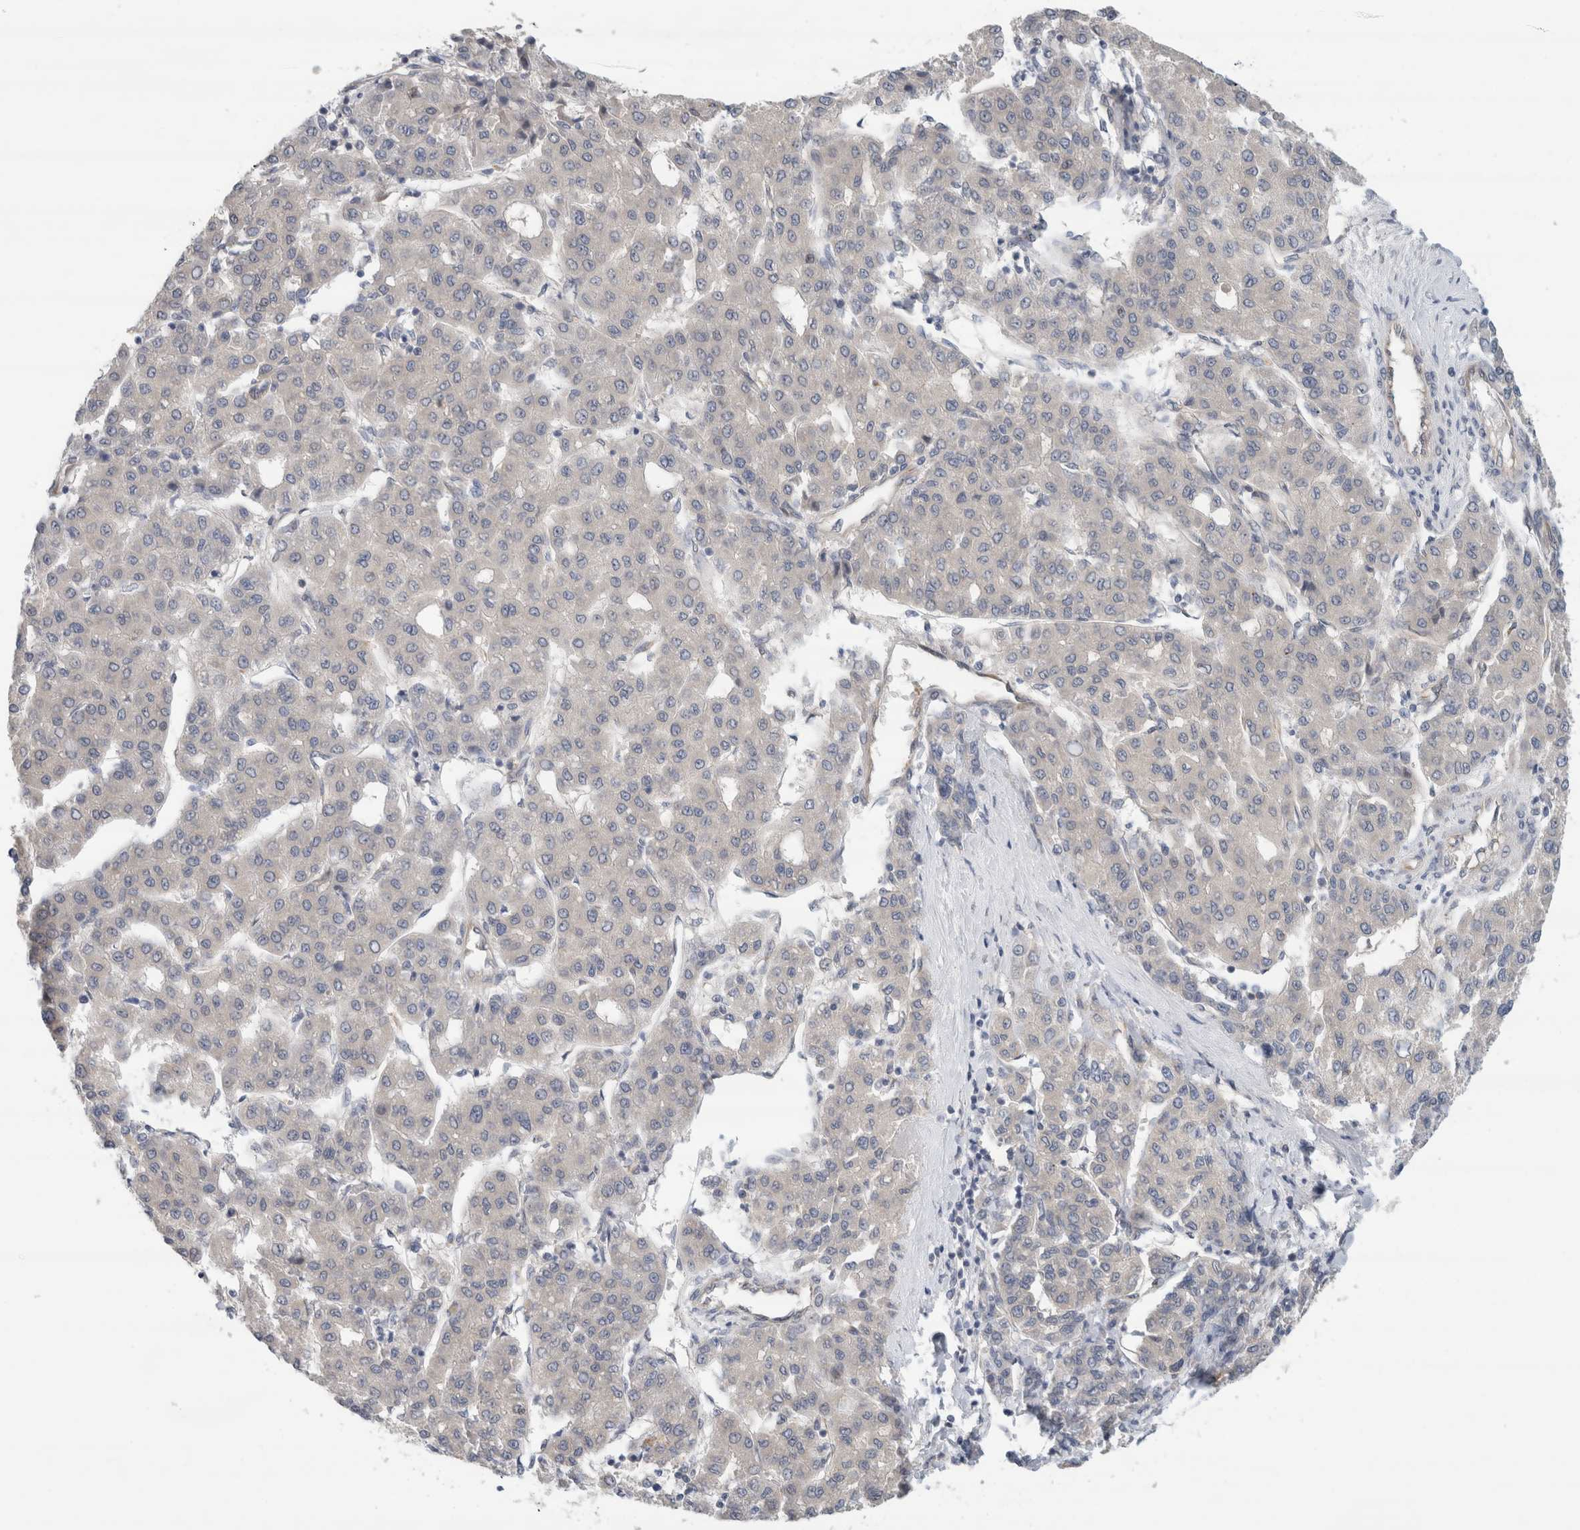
{"staining": {"intensity": "negative", "quantity": "none", "location": "none"}, "tissue": "liver cancer", "cell_type": "Tumor cells", "image_type": "cancer", "snomed": [{"axis": "morphology", "description": "Carcinoma, Hepatocellular, NOS"}, {"axis": "topography", "description": "Liver"}], "caption": "An image of human liver cancer is negative for staining in tumor cells. (DAB (3,3'-diaminobenzidine) immunohistochemistry (IHC) with hematoxylin counter stain).", "gene": "EIF4G3", "patient": {"sex": "male", "age": 65}}